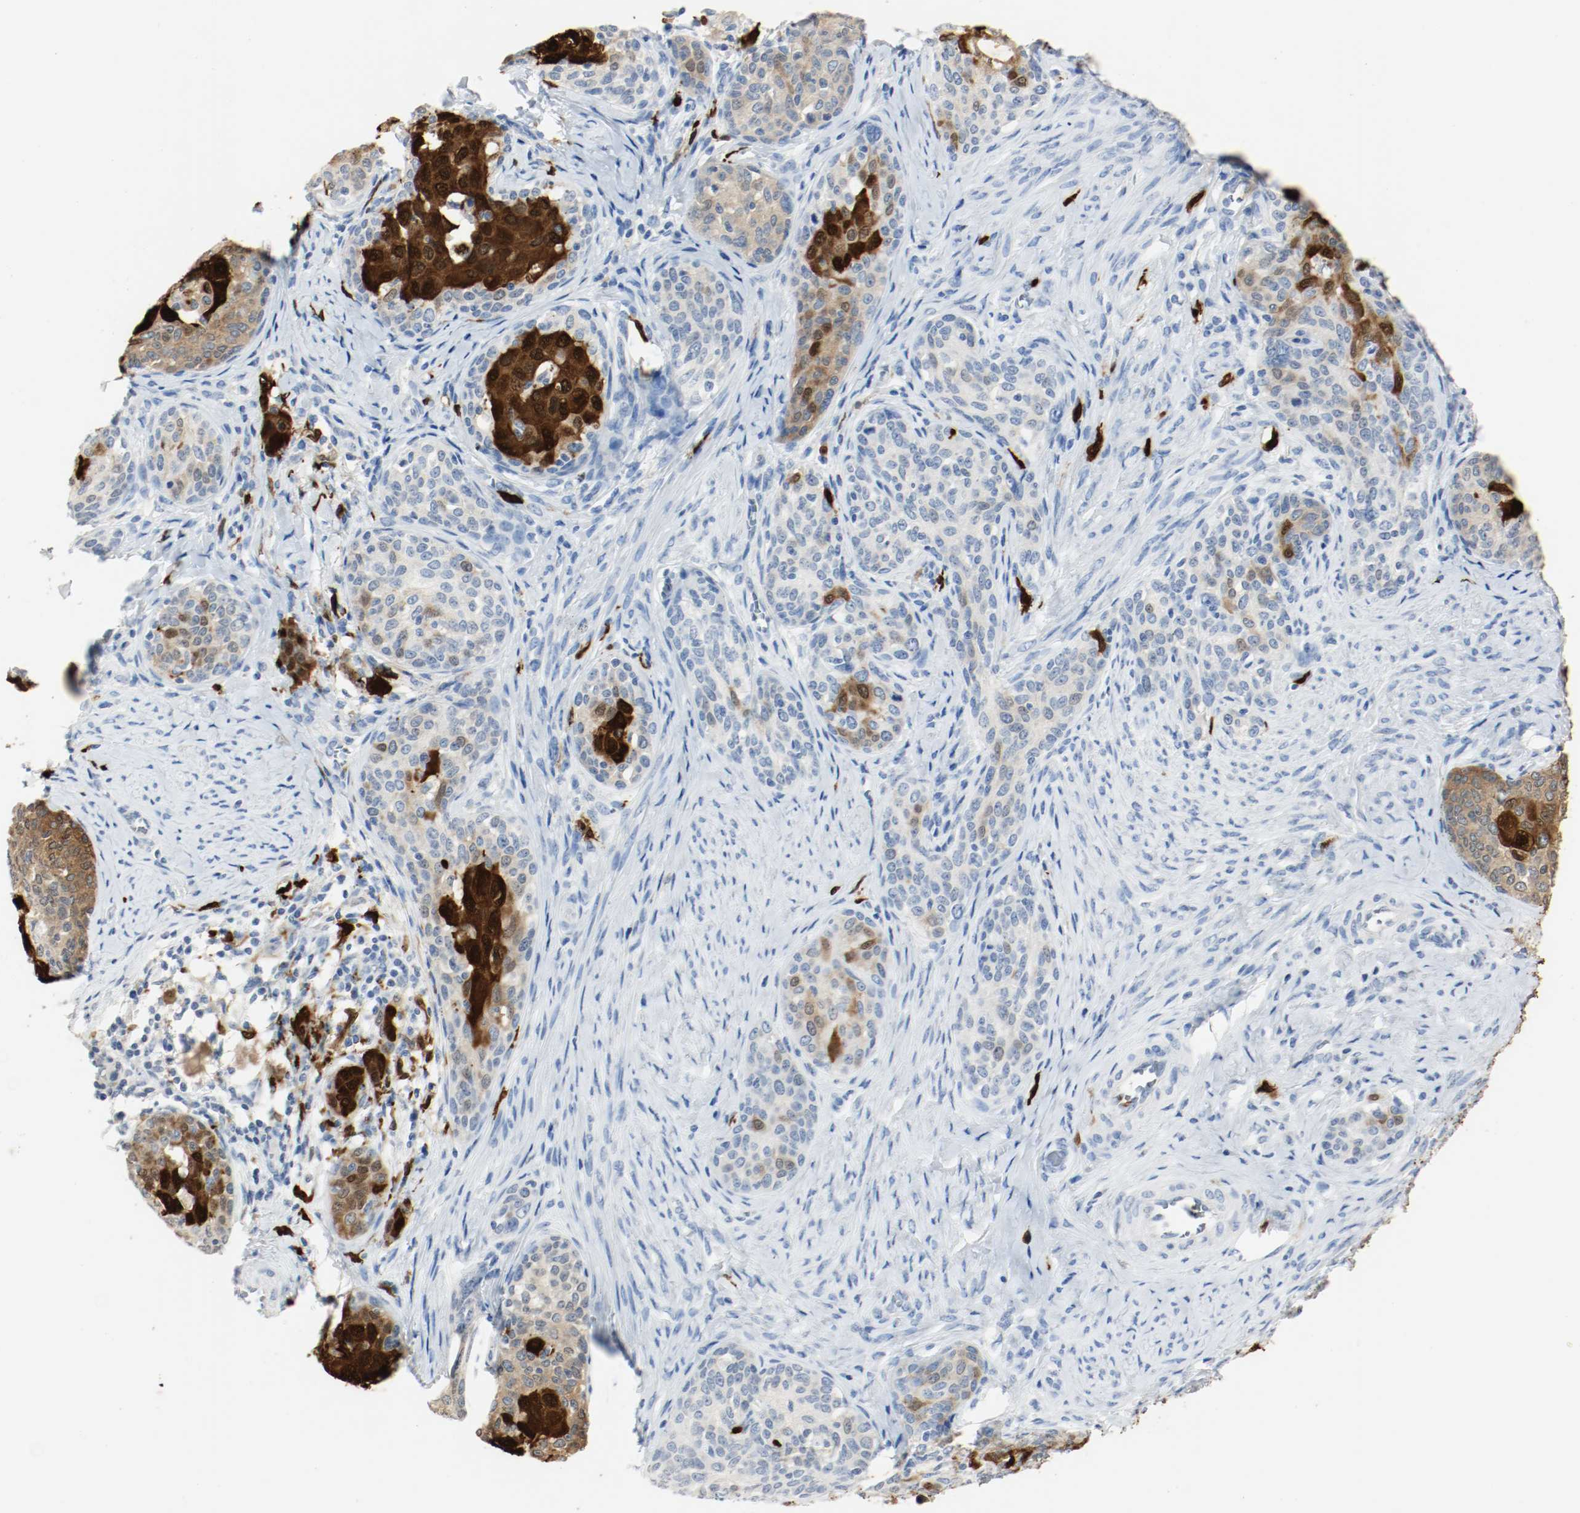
{"staining": {"intensity": "strong", "quantity": "25%-75%", "location": "cytoplasmic/membranous"}, "tissue": "cervical cancer", "cell_type": "Tumor cells", "image_type": "cancer", "snomed": [{"axis": "morphology", "description": "Squamous cell carcinoma, NOS"}, {"axis": "morphology", "description": "Adenocarcinoma, NOS"}, {"axis": "topography", "description": "Cervix"}], "caption": "The micrograph exhibits a brown stain indicating the presence of a protein in the cytoplasmic/membranous of tumor cells in cervical cancer (squamous cell carcinoma).", "gene": "S100A9", "patient": {"sex": "female", "age": 52}}